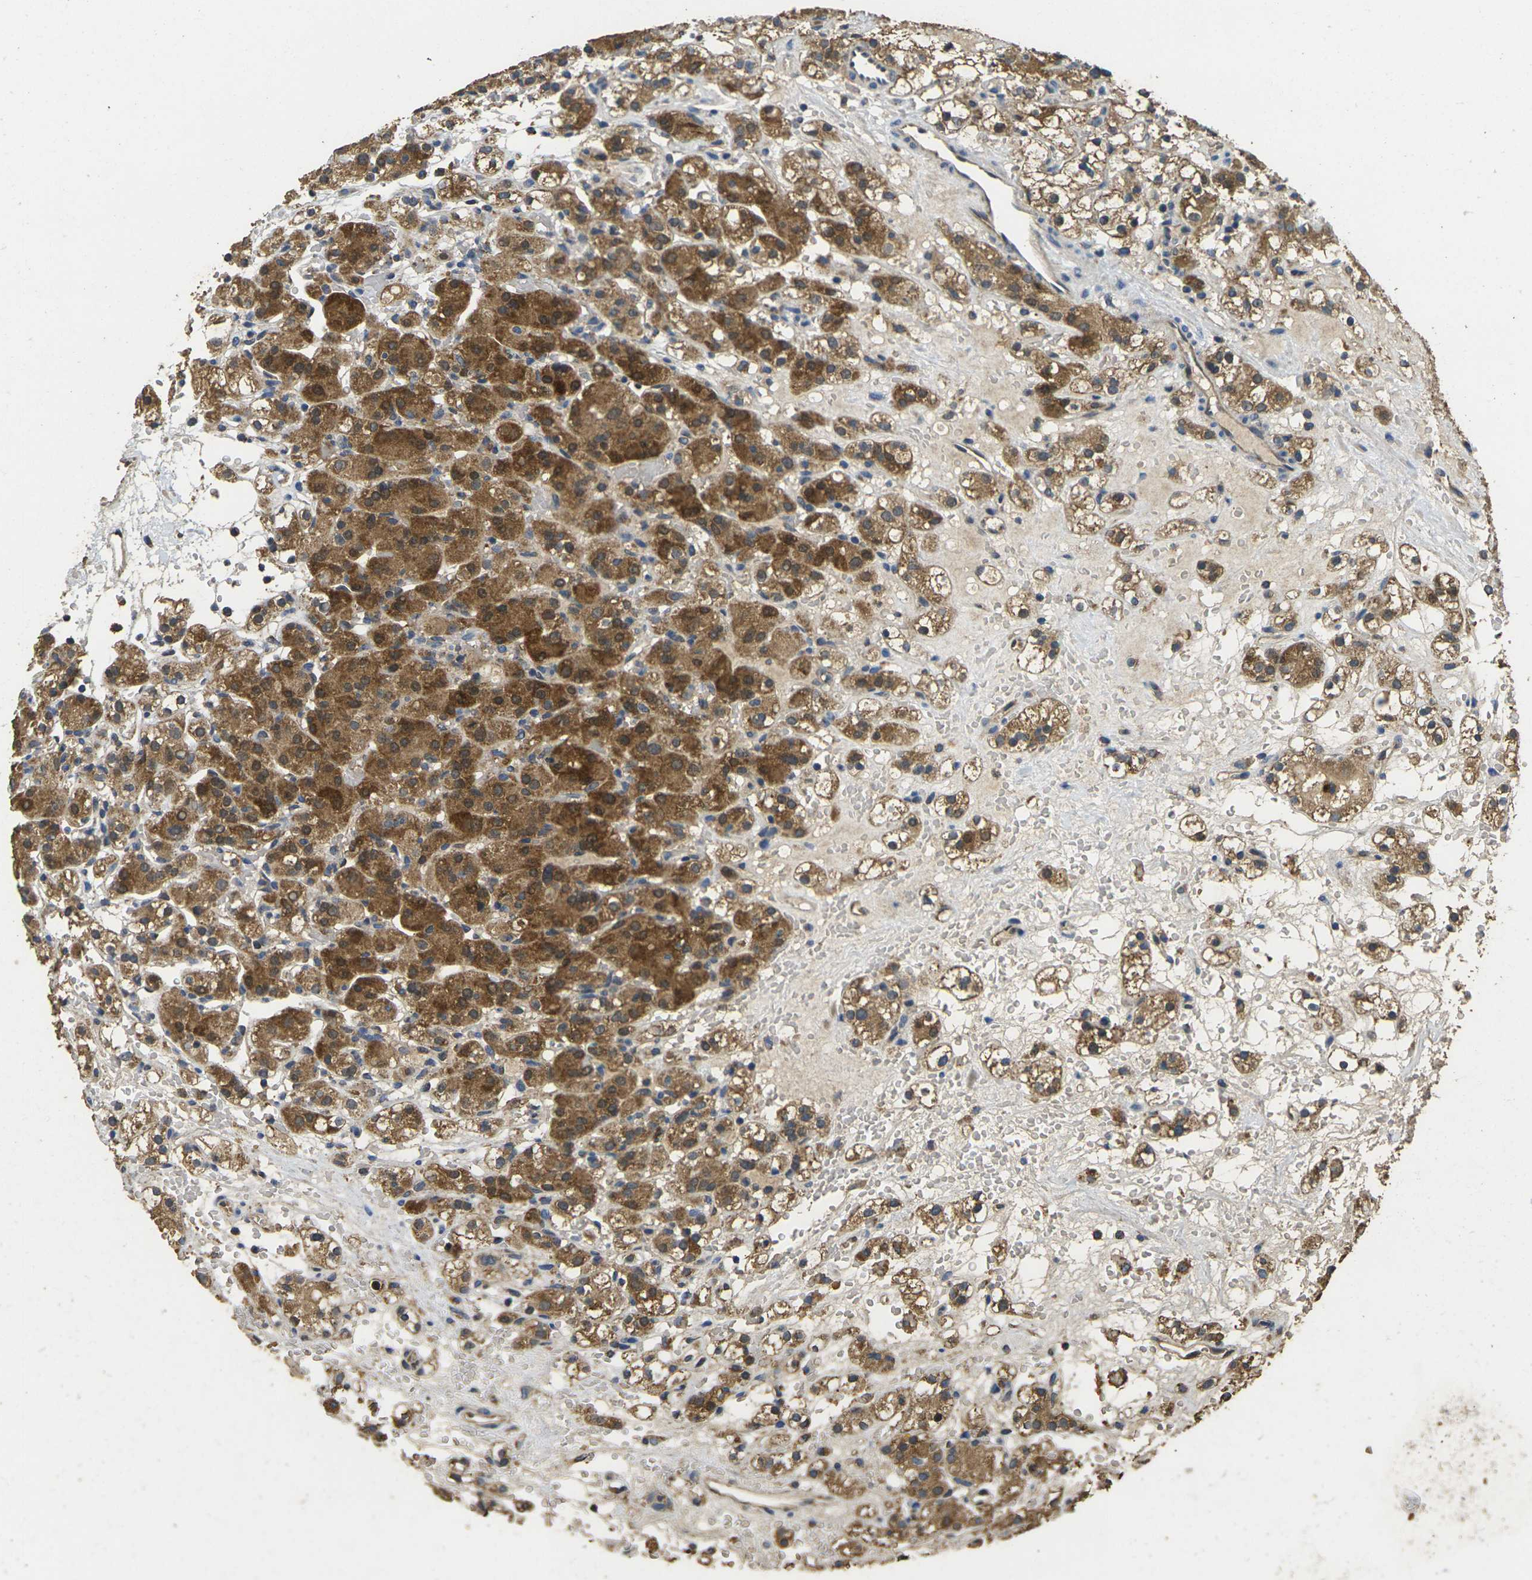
{"staining": {"intensity": "moderate", "quantity": ">75%", "location": "cytoplasmic/membranous"}, "tissue": "renal cancer", "cell_type": "Tumor cells", "image_type": "cancer", "snomed": [{"axis": "morphology", "description": "Adenocarcinoma, NOS"}, {"axis": "topography", "description": "Kidney"}], "caption": "A photomicrograph showing moderate cytoplasmic/membranous expression in approximately >75% of tumor cells in renal cancer, as visualized by brown immunohistochemical staining.", "gene": "MAPK11", "patient": {"sex": "male", "age": 61}}